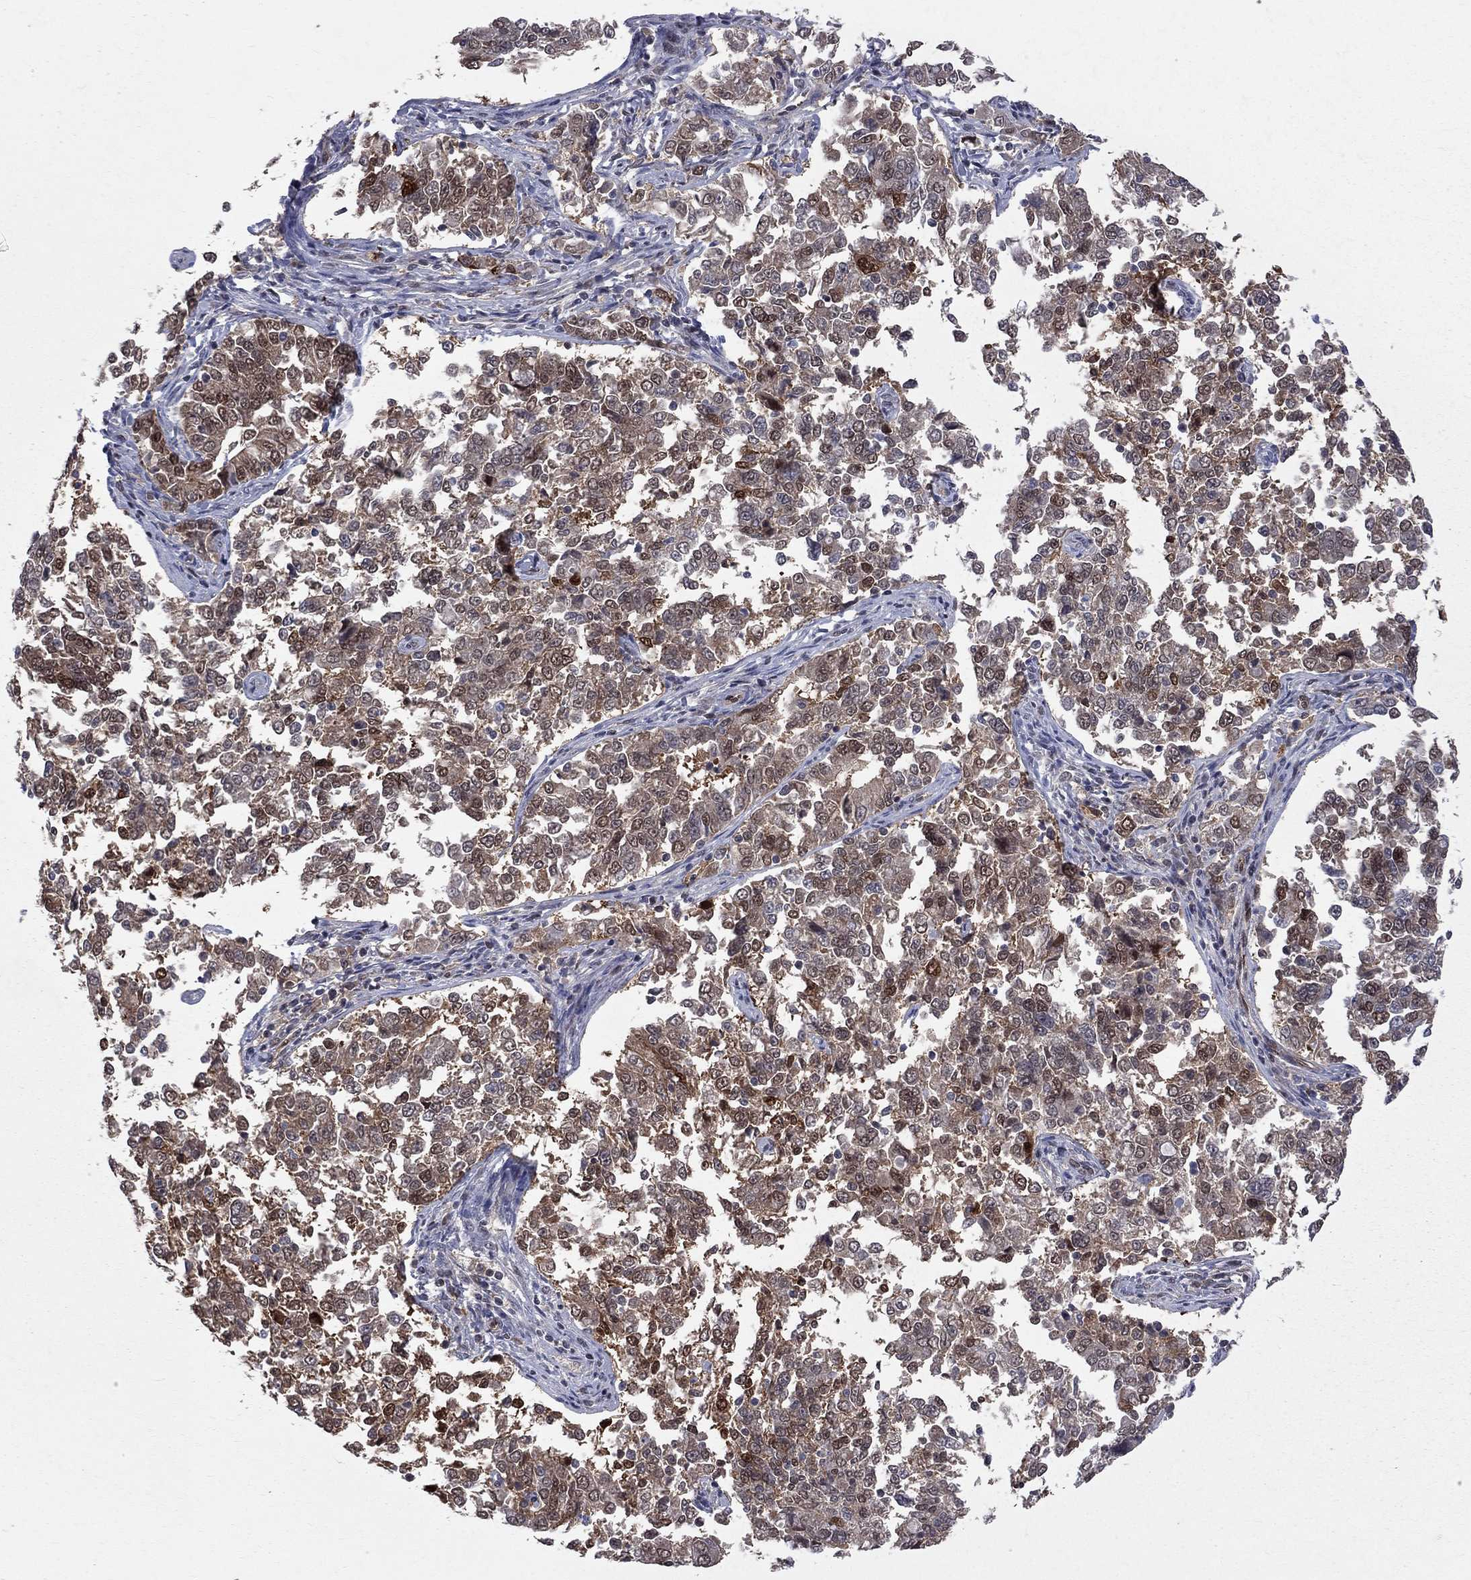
{"staining": {"intensity": "strong", "quantity": "<25%", "location": "nuclear"}, "tissue": "endometrial cancer", "cell_type": "Tumor cells", "image_type": "cancer", "snomed": [{"axis": "morphology", "description": "Adenocarcinoma, NOS"}, {"axis": "topography", "description": "Endometrium"}], "caption": "Endometrial cancer (adenocarcinoma) tissue exhibits strong nuclear positivity in about <25% of tumor cells", "gene": "SAP30L", "patient": {"sex": "female", "age": 43}}